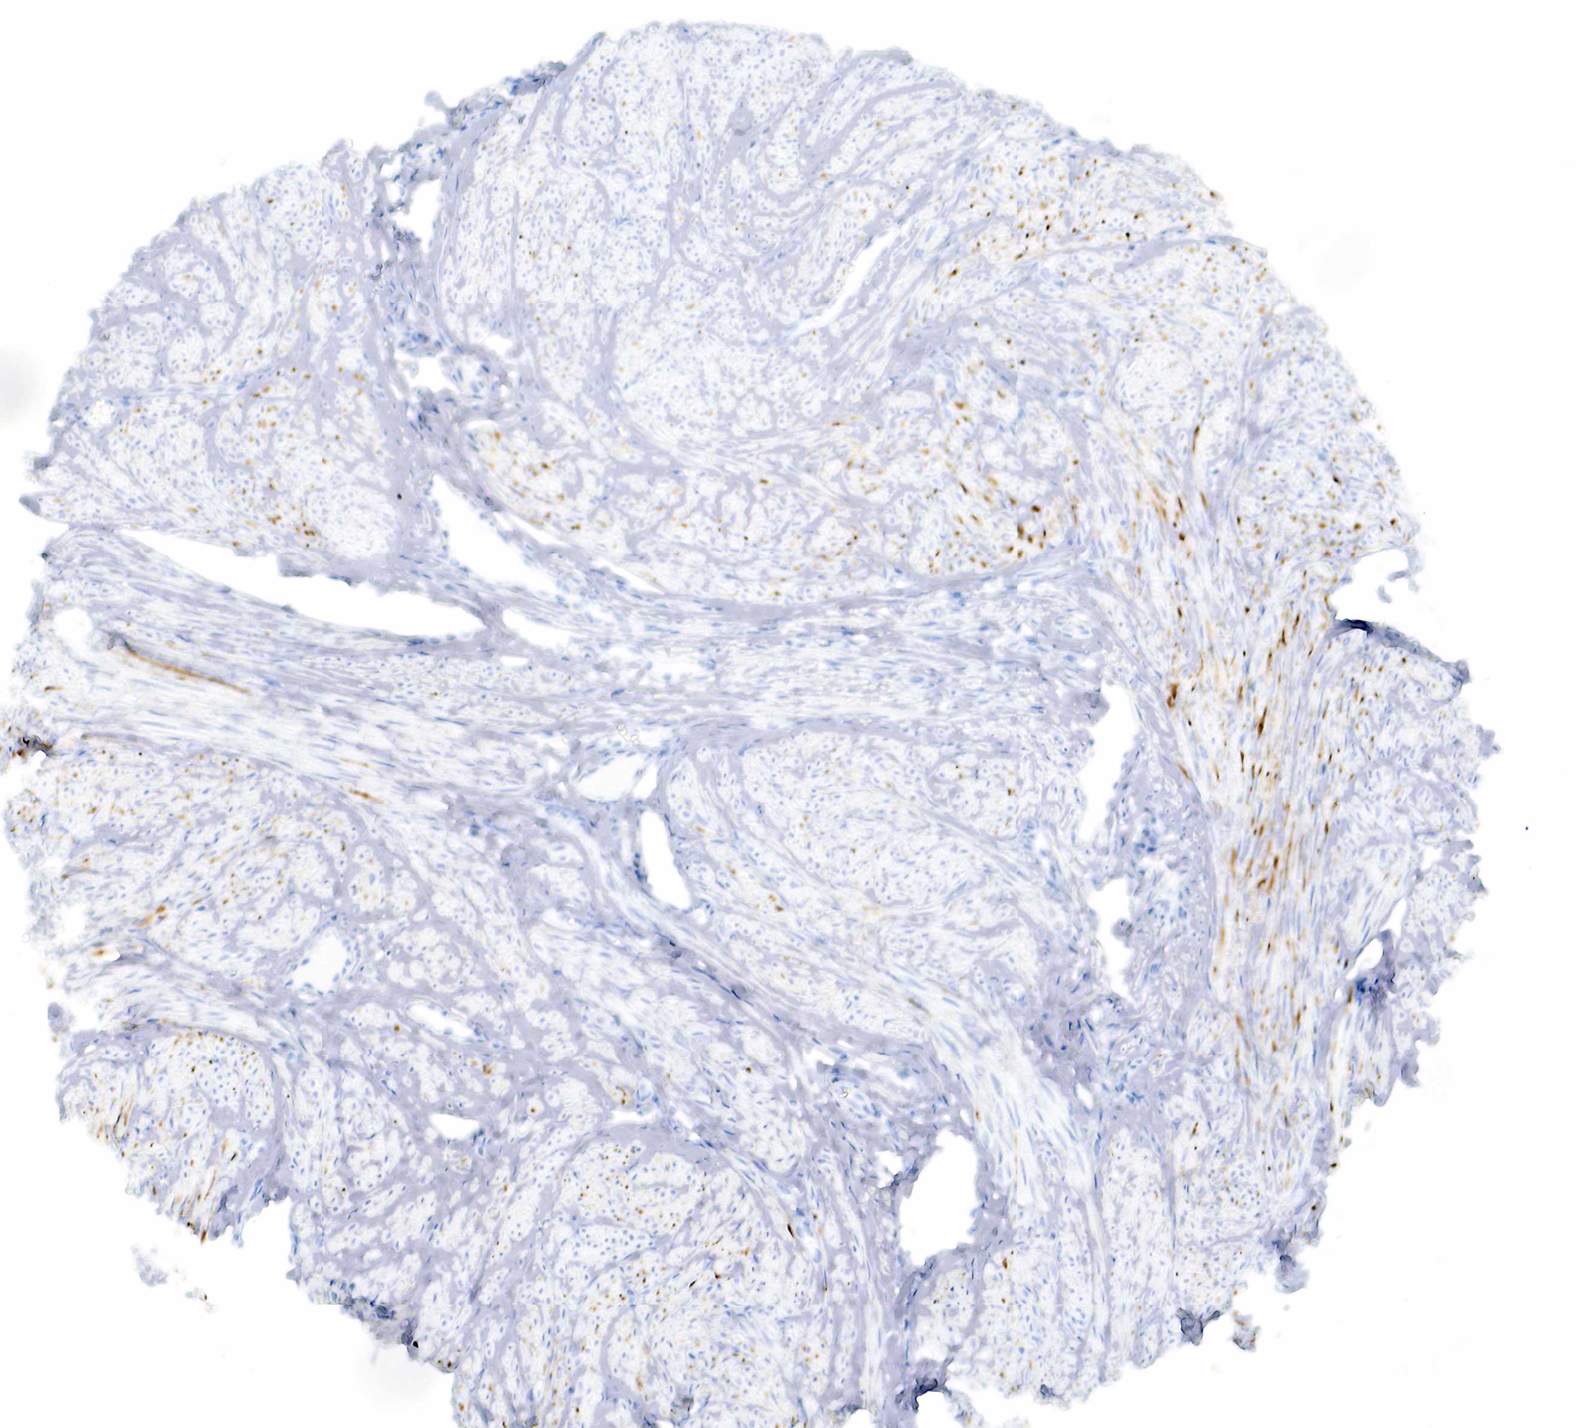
{"staining": {"intensity": "negative", "quantity": "none", "location": "none"}, "tissue": "smooth muscle", "cell_type": "Smooth muscle cells", "image_type": "normal", "snomed": [{"axis": "morphology", "description": "Normal tissue, NOS"}, {"axis": "topography", "description": "Uterus"}], "caption": "An image of smooth muscle stained for a protein exhibits no brown staining in smooth muscle cells.", "gene": "KRT19", "patient": {"sex": "female", "age": 45}}